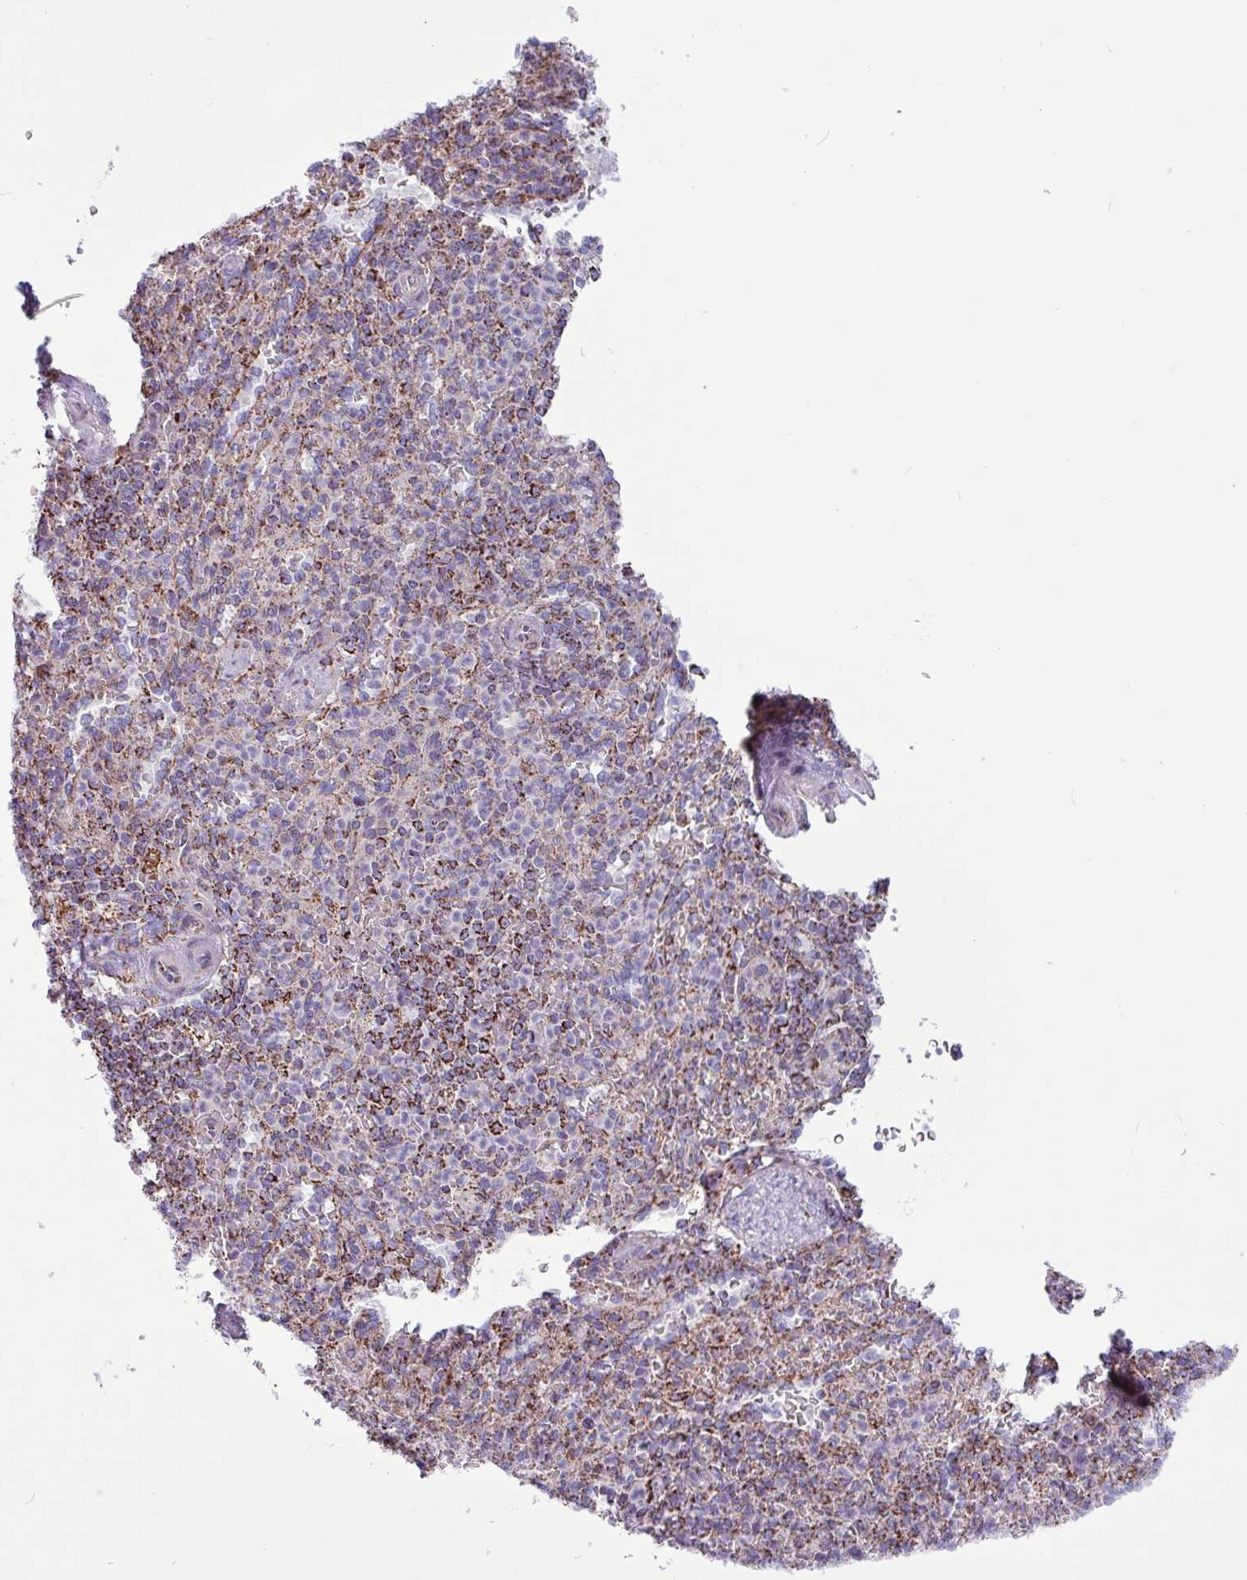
{"staining": {"intensity": "moderate", "quantity": "25%-75%", "location": "cytoplasmic/membranous"}, "tissue": "spleen", "cell_type": "Cells in red pulp", "image_type": "normal", "snomed": [{"axis": "morphology", "description": "Normal tissue, NOS"}, {"axis": "topography", "description": "Spleen"}], "caption": "High-magnification brightfield microscopy of normal spleen stained with DAB (3,3'-diaminobenzidine) (brown) and counterstained with hematoxylin (blue). cells in red pulp exhibit moderate cytoplasmic/membranous expression is identified in approximately25%-75% of cells. (brown staining indicates protein expression, while blue staining denotes nuclei).", "gene": "RTL3", "patient": {"sex": "female", "age": 74}}